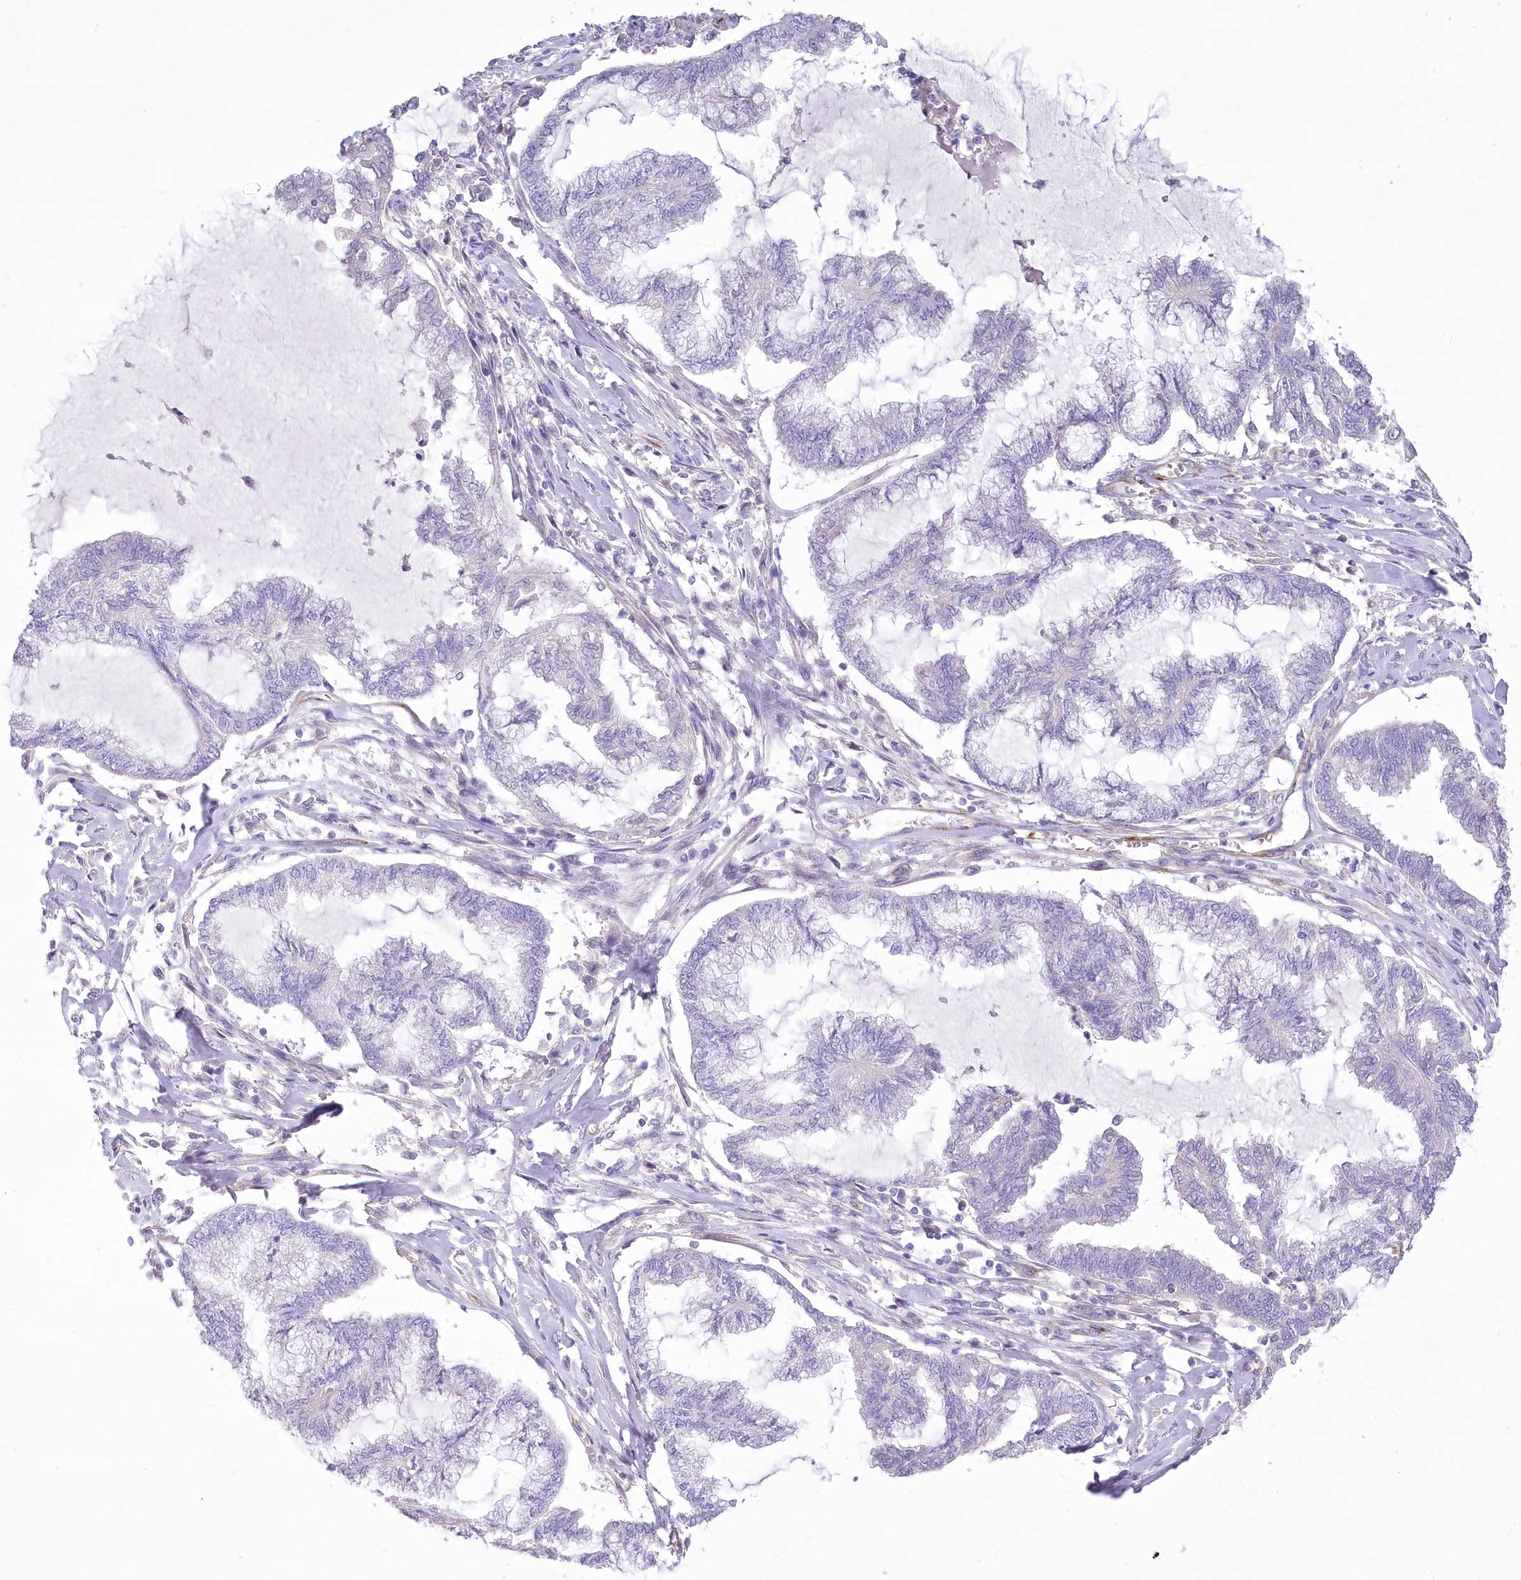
{"staining": {"intensity": "negative", "quantity": "none", "location": "none"}, "tissue": "endometrial cancer", "cell_type": "Tumor cells", "image_type": "cancer", "snomed": [{"axis": "morphology", "description": "Adenocarcinoma, NOS"}, {"axis": "topography", "description": "Endometrium"}], "caption": "Immunohistochemistry (IHC) image of human endometrial adenocarcinoma stained for a protein (brown), which exhibits no staining in tumor cells. Nuclei are stained in blue.", "gene": "ANGPTL3", "patient": {"sex": "female", "age": 86}}